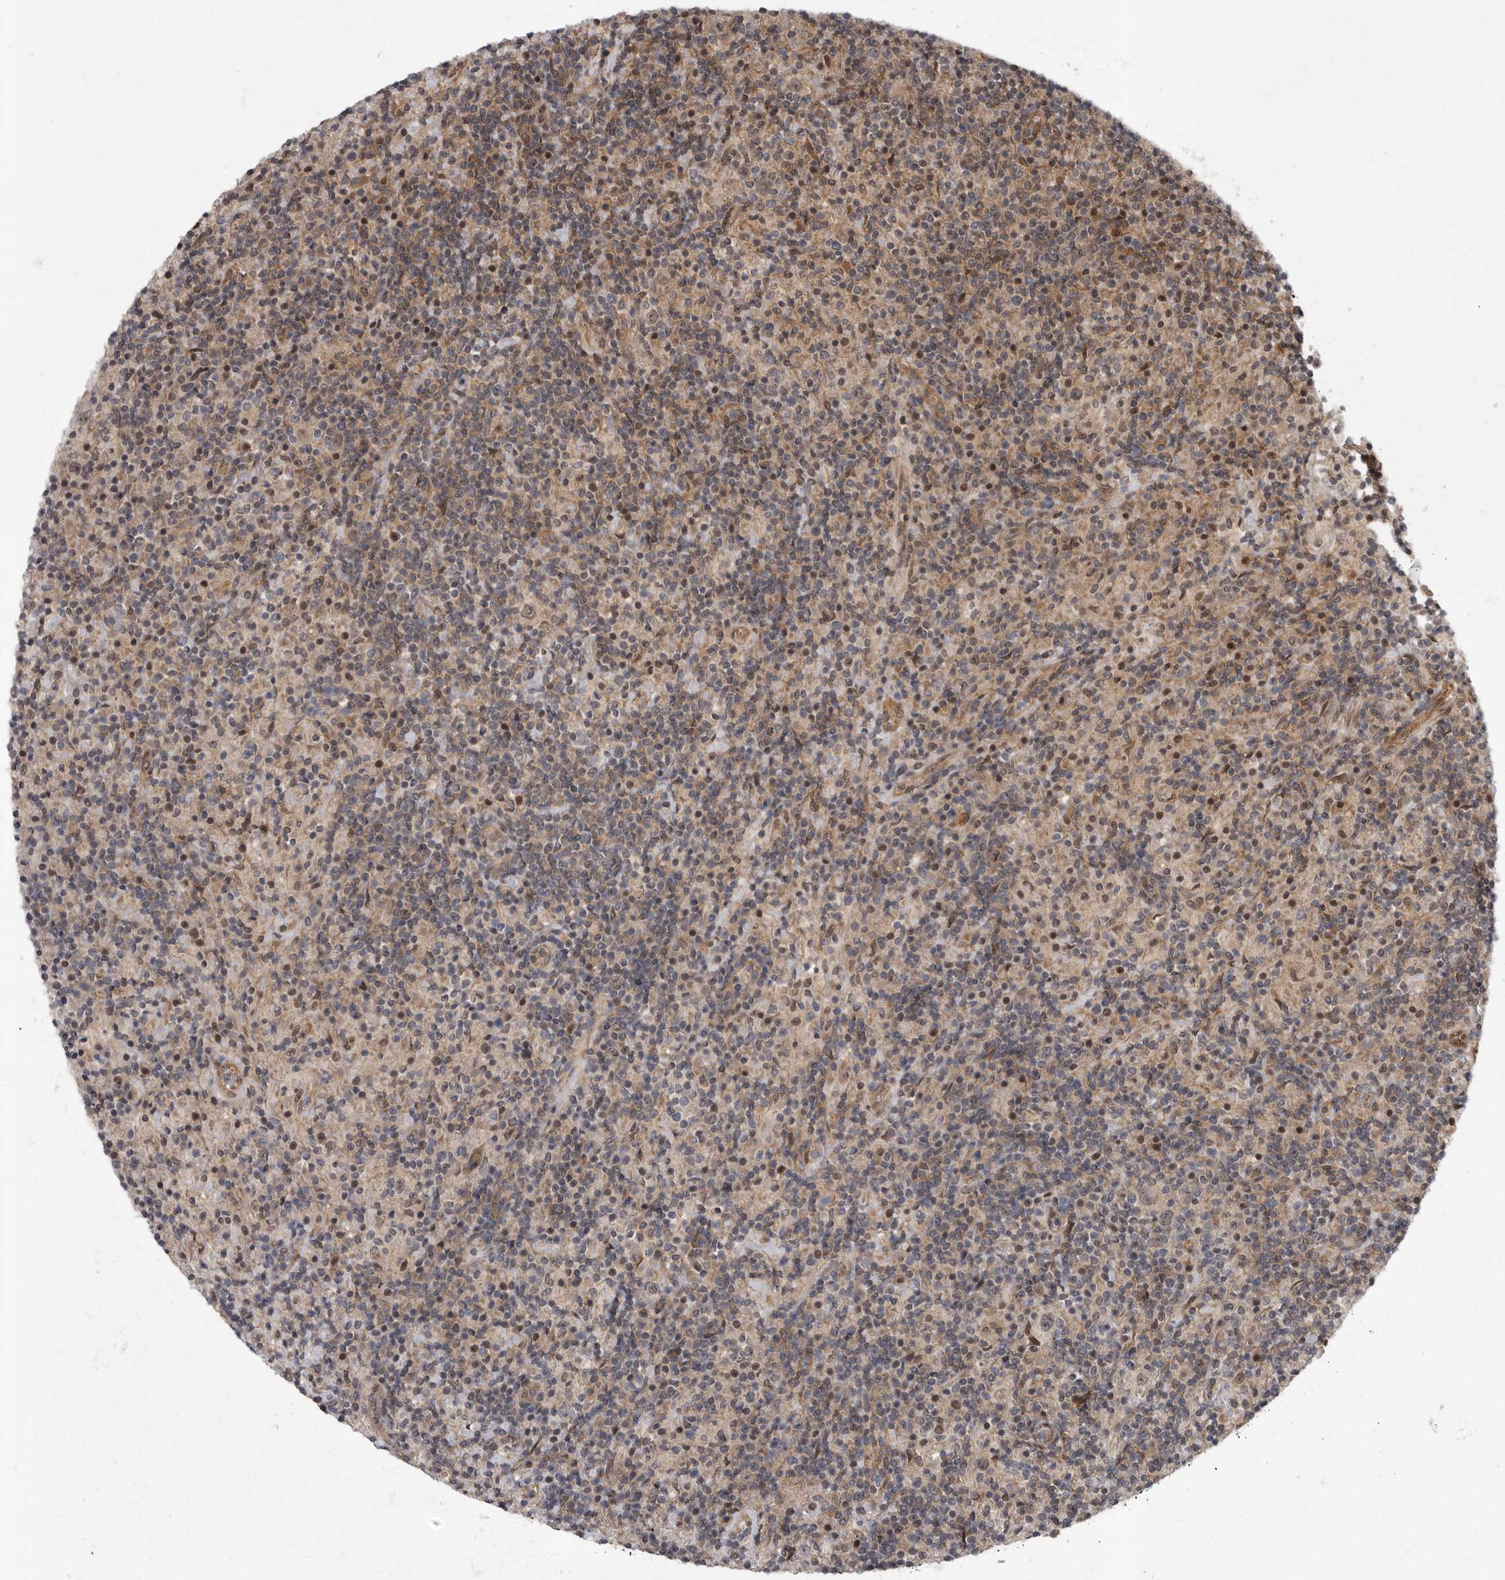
{"staining": {"intensity": "weak", "quantity": "<25%", "location": "cytoplasmic/membranous,nuclear"}, "tissue": "lymphoma", "cell_type": "Tumor cells", "image_type": "cancer", "snomed": [{"axis": "morphology", "description": "Hodgkin's disease, NOS"}, {"axis": "topography", "description": "Lymph node"}], "caption": "Immunohistochemistry (IHC) photomicrograph of Hodgkin's disease stained for a protein (brown), which reveals no staining in tumor cells. The staining was performed using DAB (3,3'-diaminobenzidine) to visualize the protein expression in brown, while the nuclei were stained in blue with hematoxylin (Magnification: 20x).", "gene": "VPS50", "patient": {"sex": "male", "age": 70}}